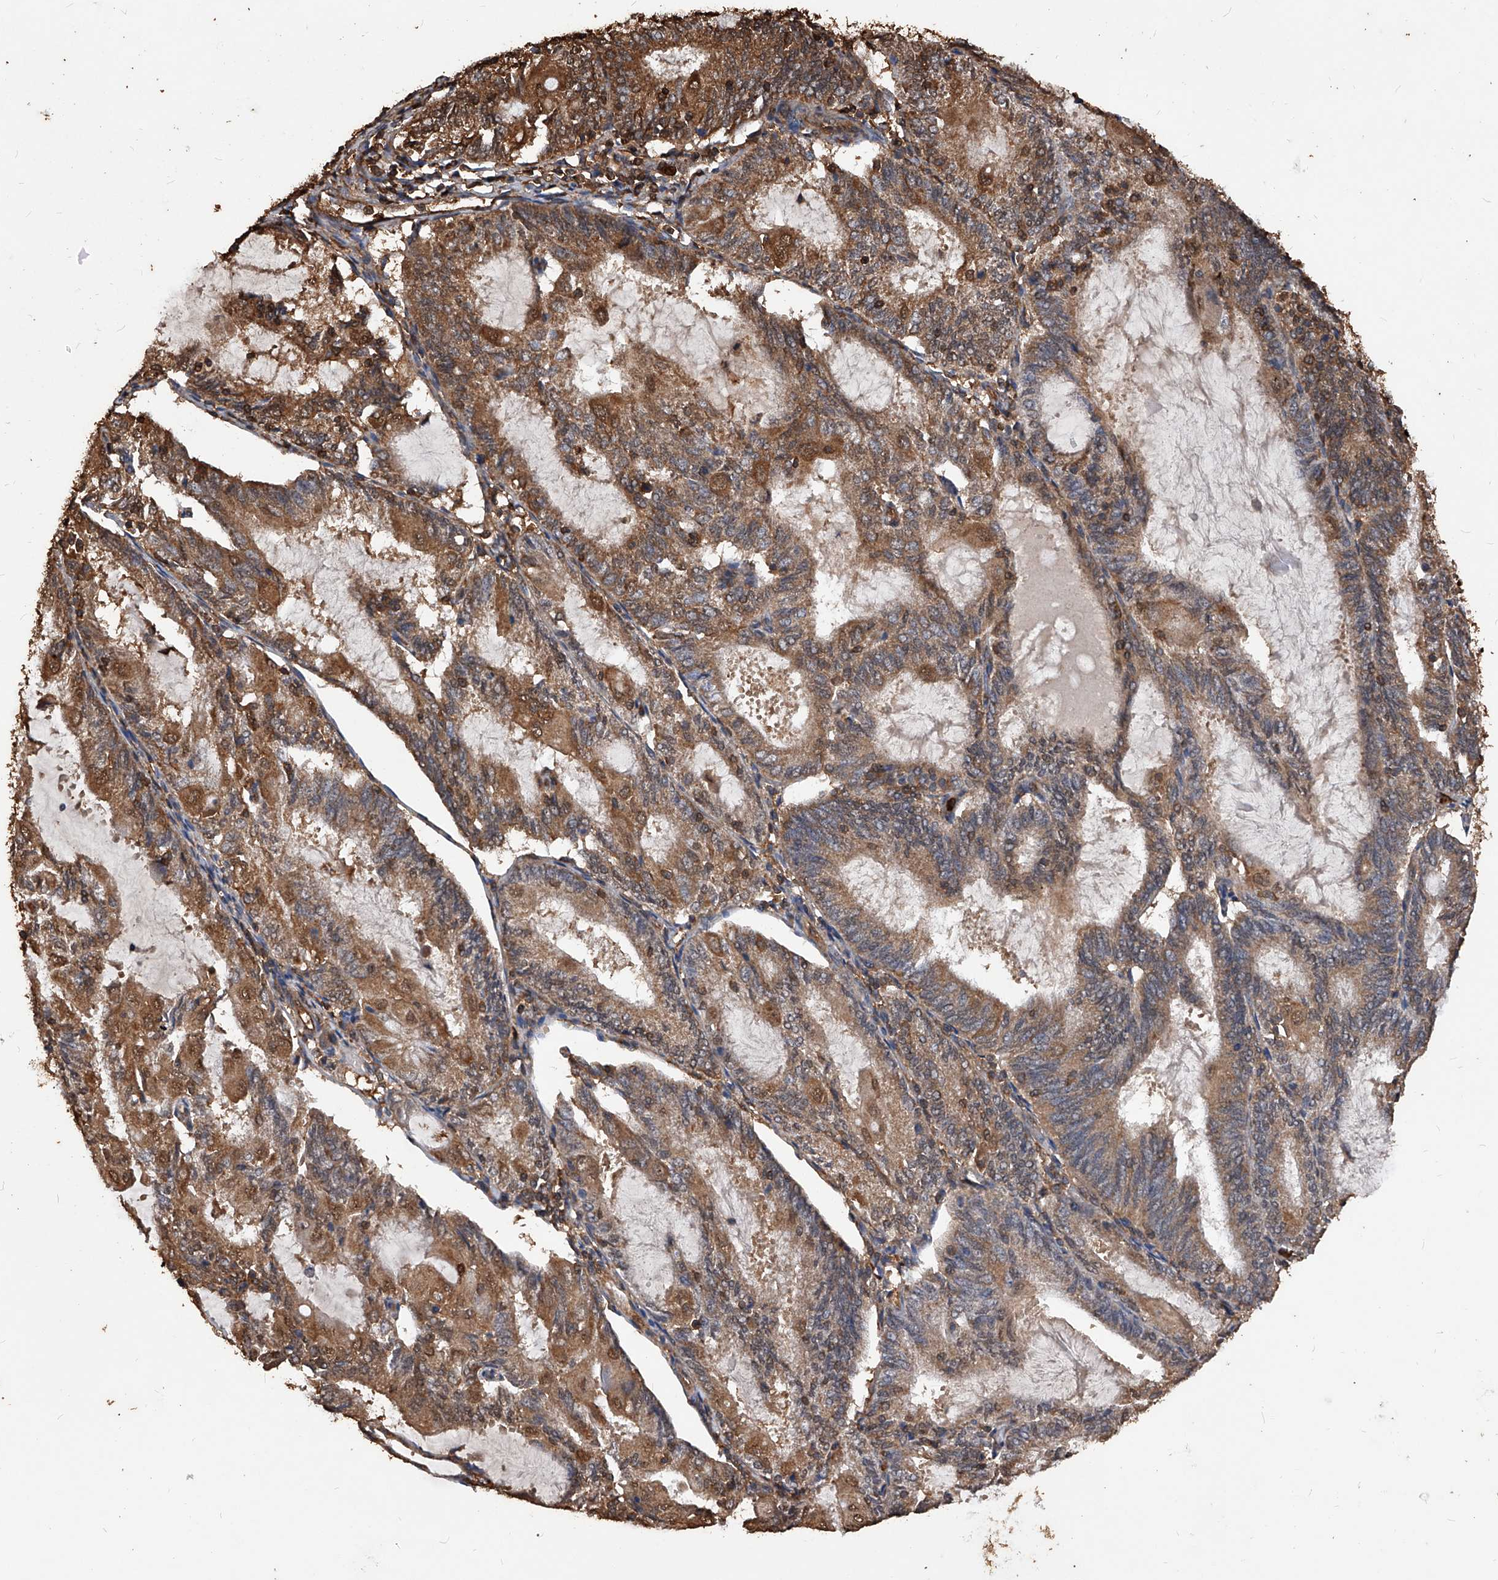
{"staining": {"intensity": "moderate", "quantity": ">75%", "location": "cytoplasmic/membranous"}, "tissue": "endometrial cancer", "cell_type": "Tumor cells", "image_type": "cancer", "snomed": [{"axis": "morphology", "description": "Adenocarcinoma, NOS"}, {"axis": "topography", "description": "Endometrium"}], "caption": "IHC staining of endometrial adenocarcinoma, which displays medium levels of moderate cytoplasmic/membranous expression in about >75% of tumor cells indicating moderate cytoplasmic/membranous protein staining. The staining was performed using DAB (3,3'-diaminobenzidine) (brown) for protein detection and nuclei were counterstained in hematoxylin (blue).", "gene": "UCP2", "patient": {"sex": "female", "age": 81}}